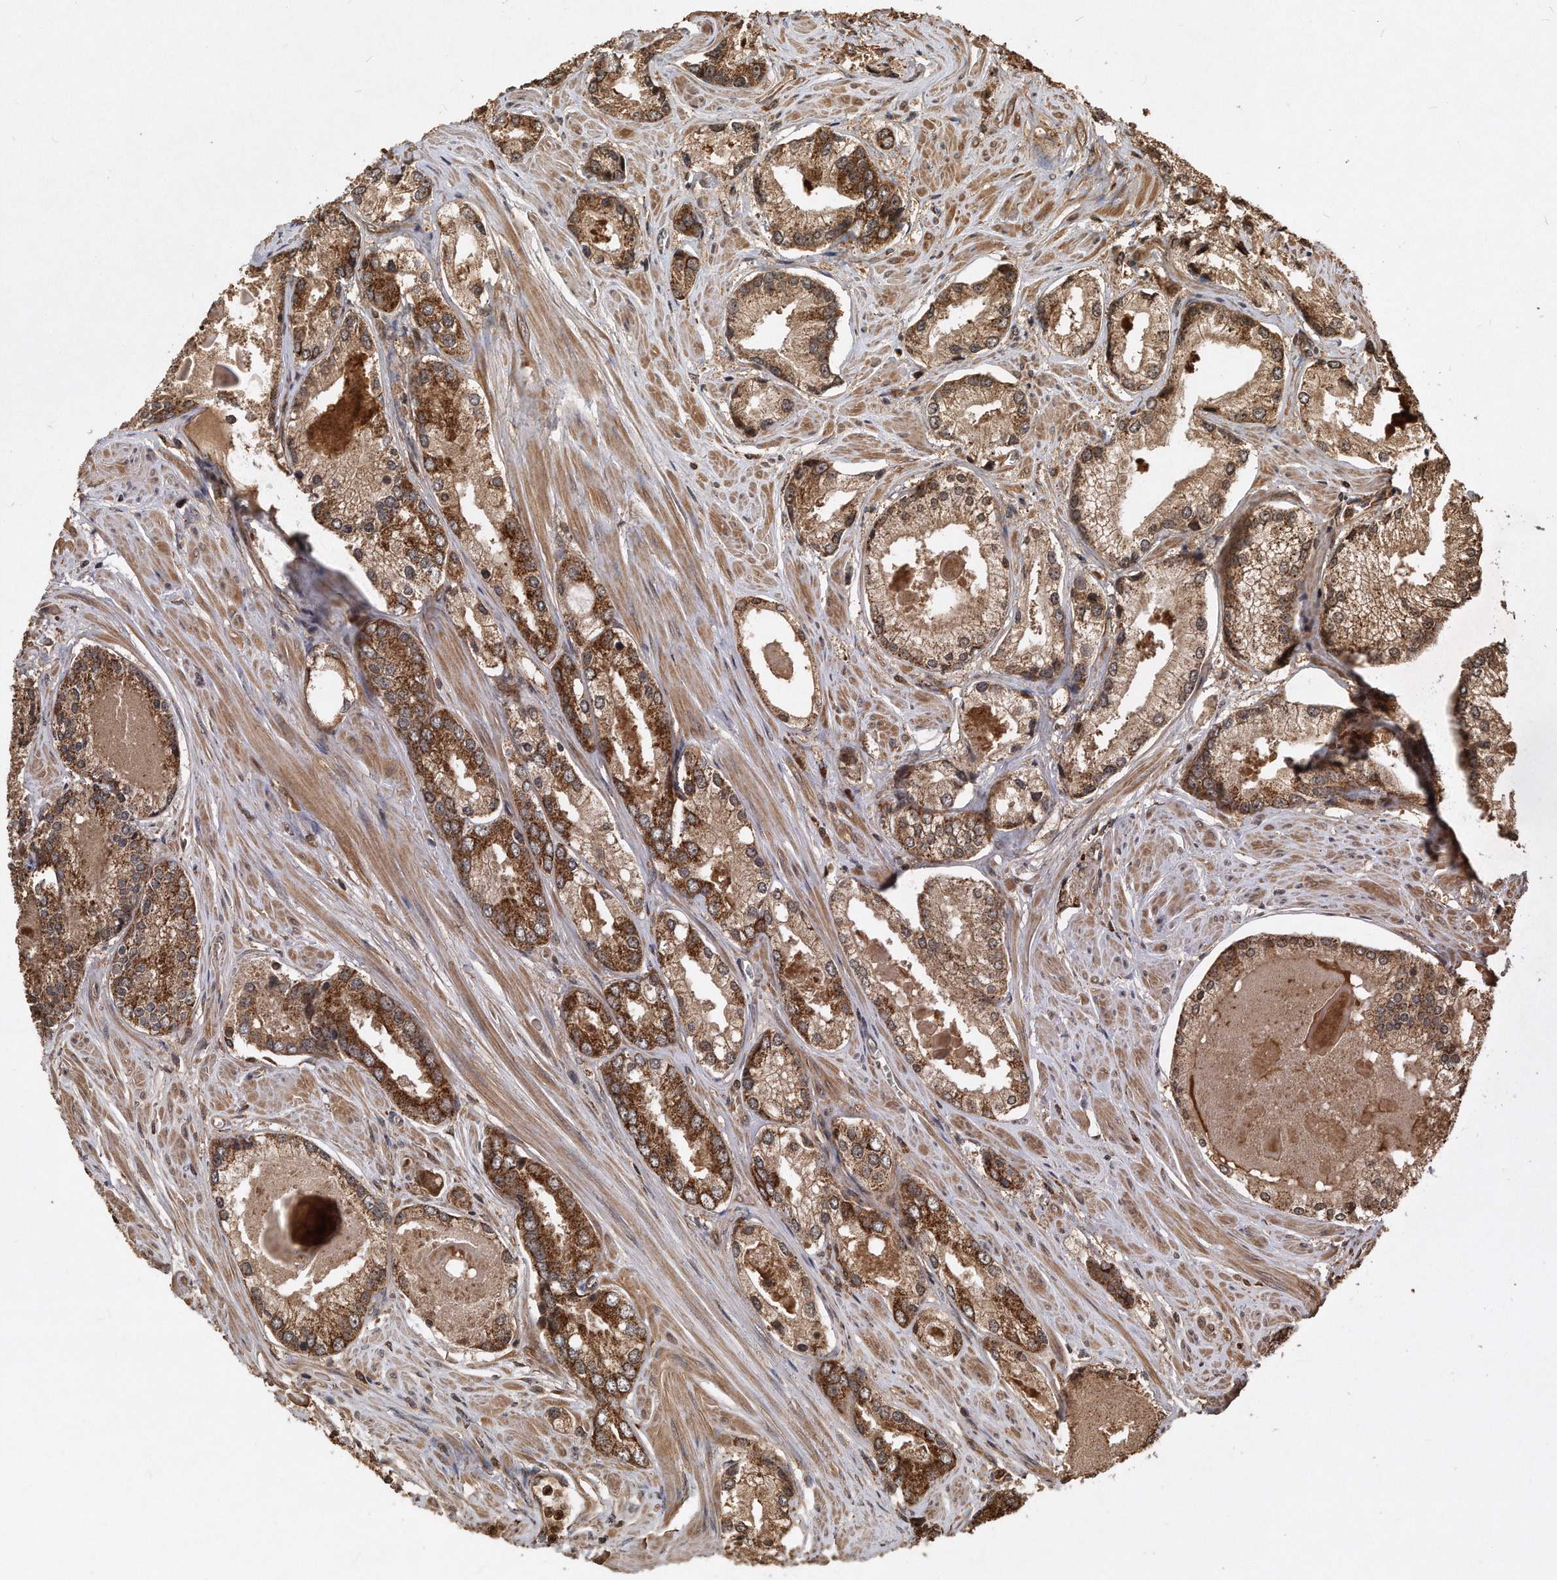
{"staining": {"intensity": "moderate", "quantity": ">75%", "location": "cytoplasmic/membranous"}, "tissue": "prostate cancer", "cell_type": "Tumor cells", "image_type": "cancer", "snomed": [{"axis": "morphology", "description": "Adenocarcinoma, Low grade"}, {"axis": "topography", "description": "Prostate"}], "caption": "Prostate cancer tissue demonstrates moderate cytoplasmic/membranous staining in about >75% of tumor cells, visualized by immunohistochemistry.", "gene": "PPP5C", "patient": {"sex": "male", "age": 54}}